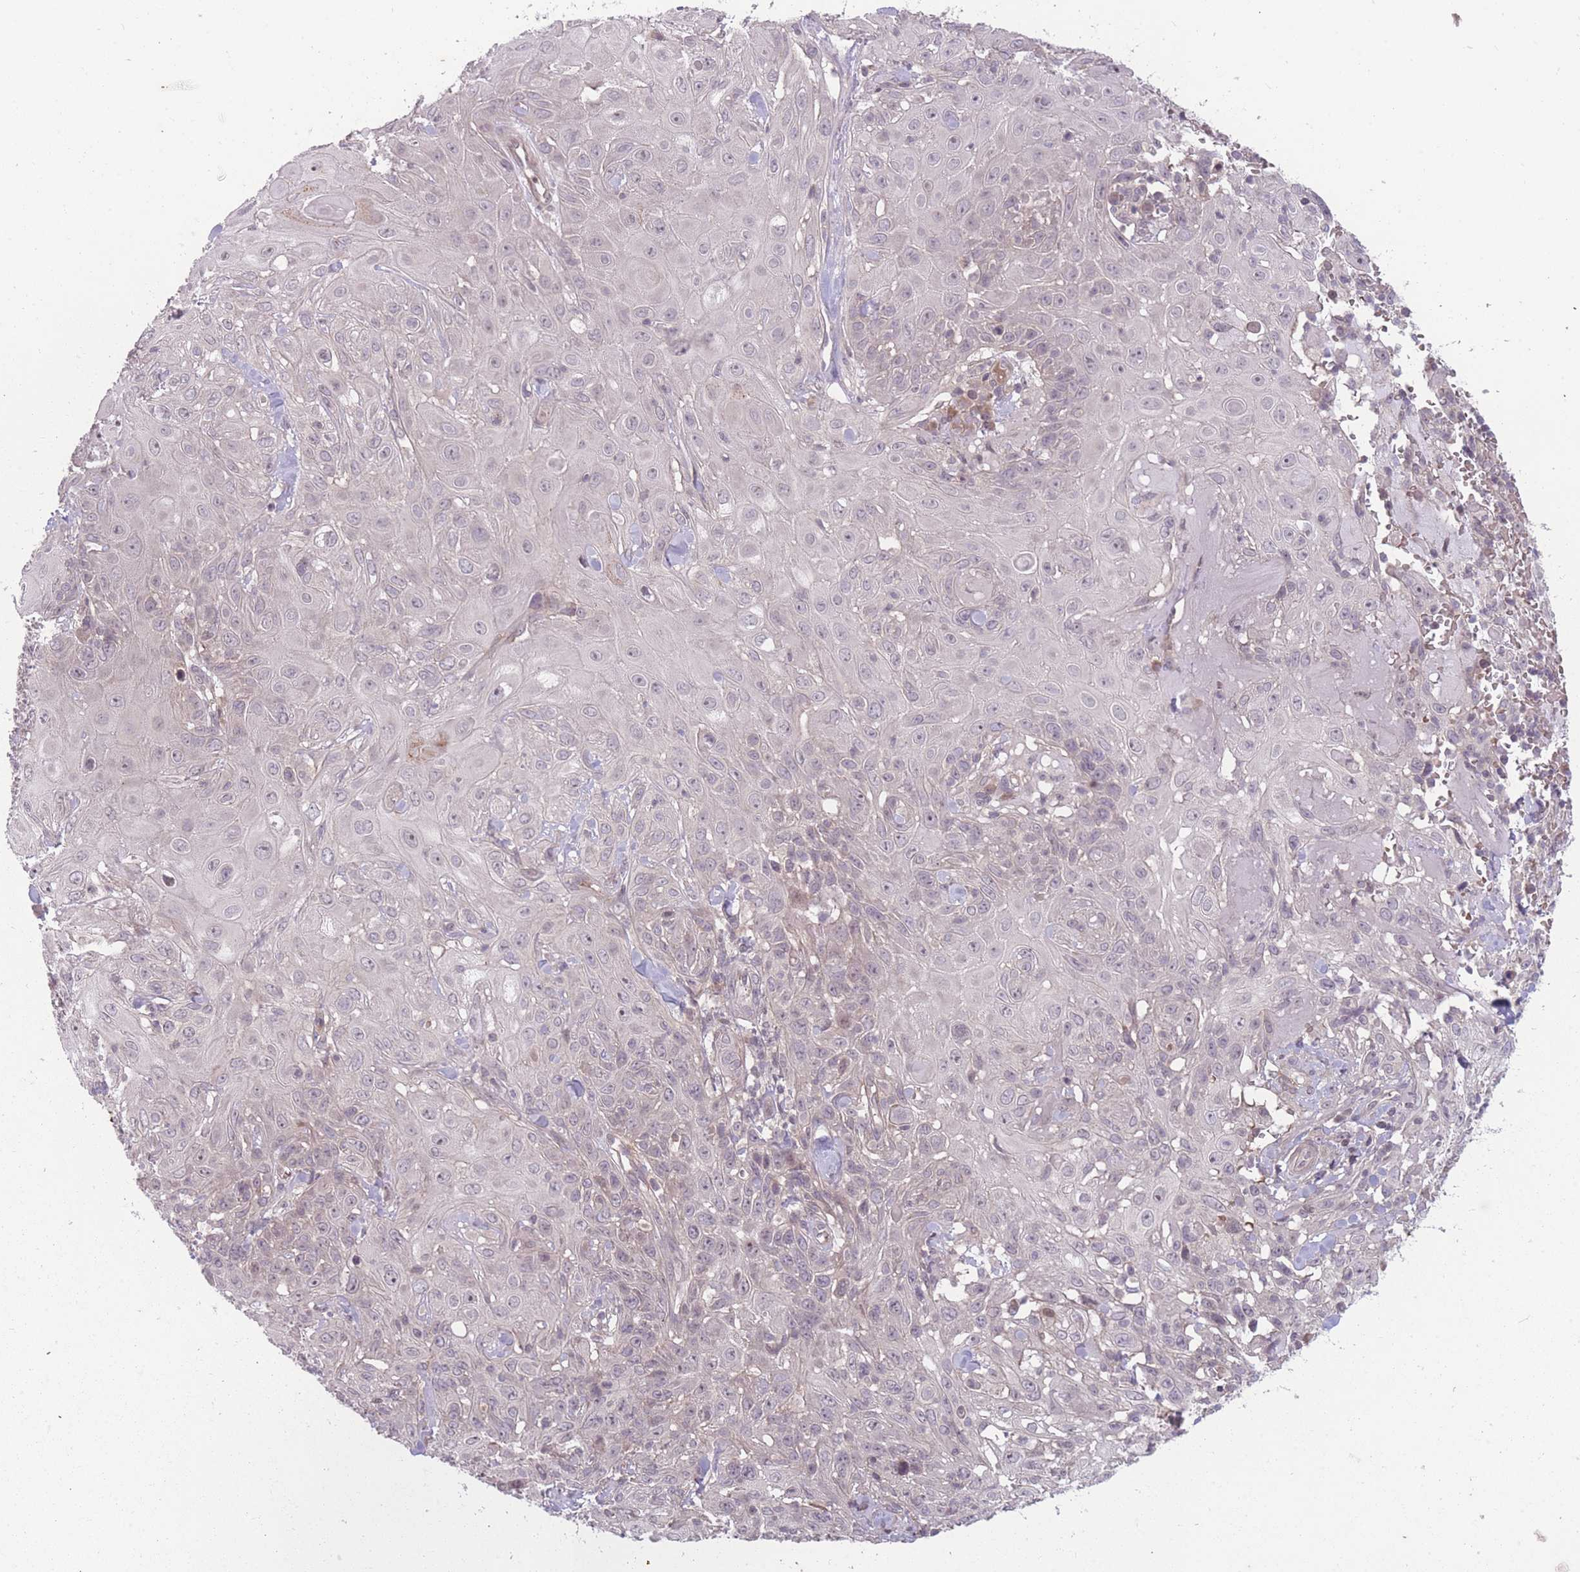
{"staining": {"intensity": "negative", "quantity": "none", "location": "none"}, "tissue": "skin cancer", "cell_type": "Tumor cells", "image_type": "cancer", "snomed": [{"axis": "morphology", "description": "Normal tissue, NOS"}, {"axis": "morphology", "description": "Squamous cell carcinoma, NOS"}, {"axis": "topography", "description": "Skin"}, {"axis": "topography", "description": "Cartilage tissue"}], "caption": "Tumor cells are negative for protein expression in human squamous cell carcinoma (skin). (DAB IHC visualized using brightfield microscopy, high magnification).", "gene": "GGT5", "patient": {"sex": "female", "age": 79}}